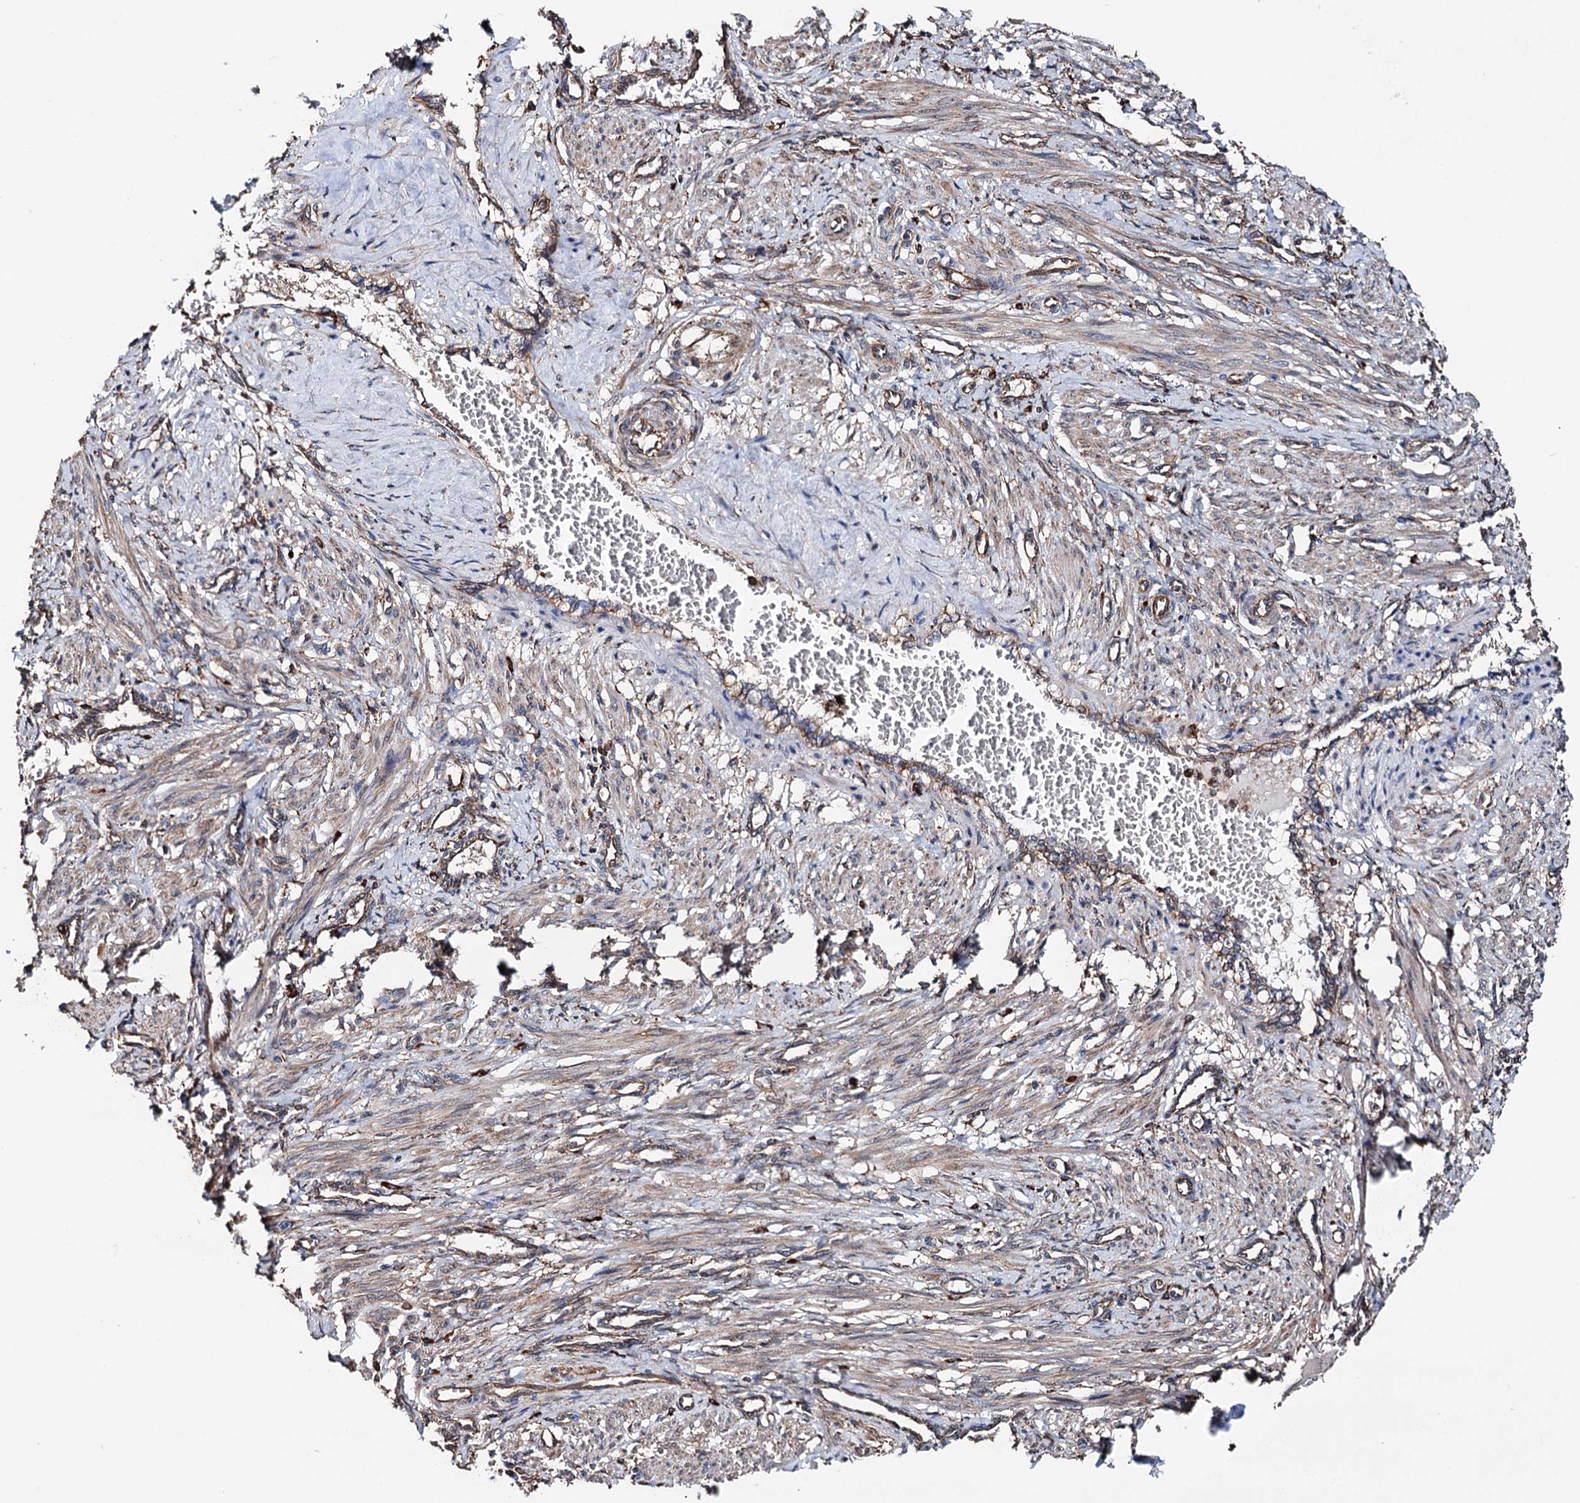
{"staining": {"intensity": "weak", "quantity": "<25%", "location": "cytoplasmic/membranous"}, "tissue": "smooth muscle", "cell_type": "Smooth muscle cells", "image_type": "normal", "snomed": [{"axis": "morphology", "description": "Normal tissue, NOS"}, {"axis": "topography", "description": "Endometrium"}], "caption": "This histopathology image is of unremarkable smooth muscle stained with immunohistochemistry (IHC) to label a protein in brown with the nuclei are counter-stained blue. There is no staining in smooth muscle cells. (DAB immunohistochemistry (IHC), high magnification).", "gene": "ERP29", "patient": {"sex": "female", "age": 33}}